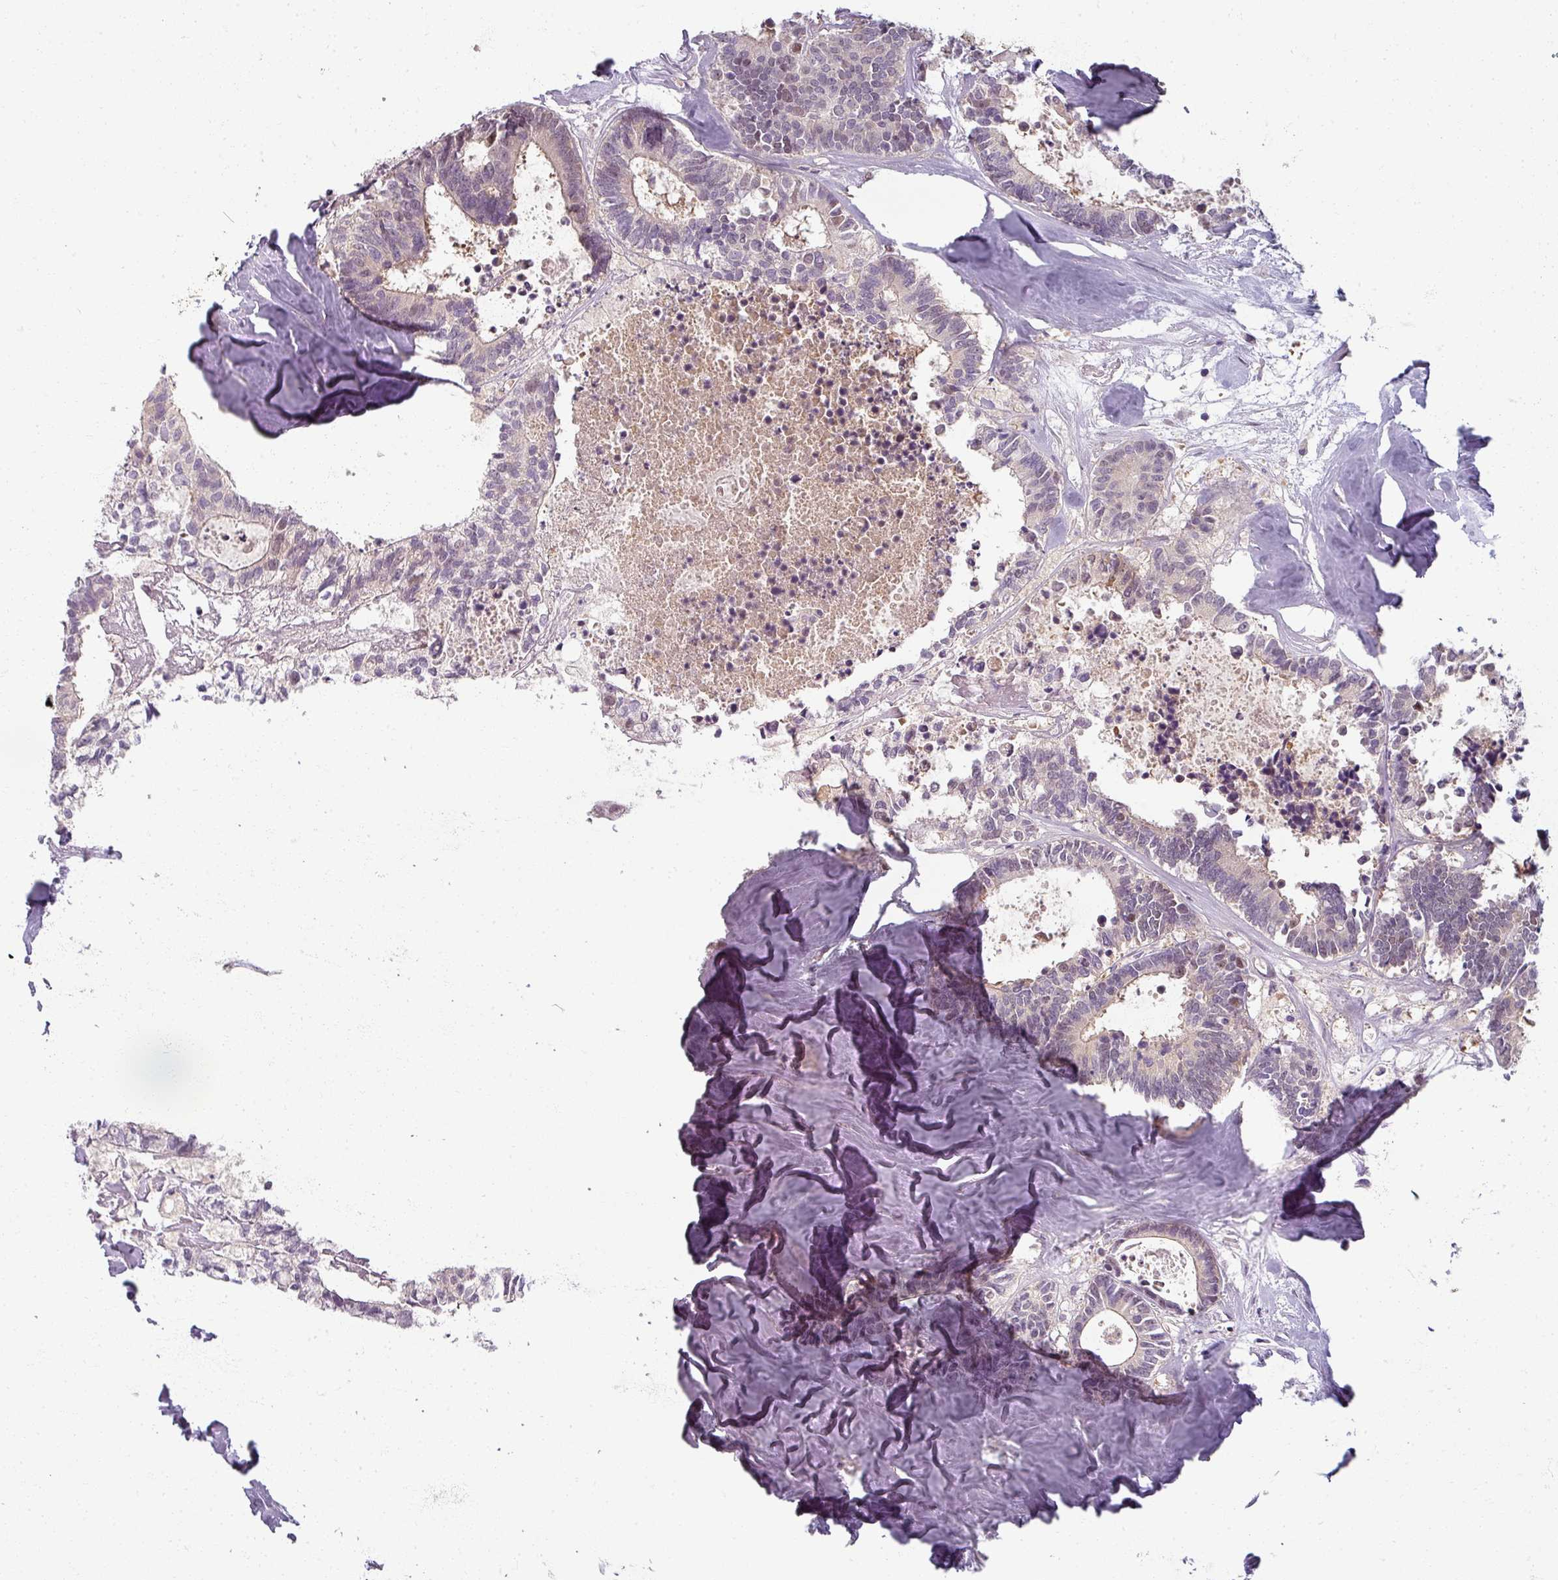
{"staining": {"intensity": "weak", "quantity": "<25%", "location": "nuclear"}, "tissue": "colorectal cancer", "cell_type": "Tumor cells", "image_type": "cancer", "snomed": [{"axis": "morphology", "description": "Adenocarcinoma, NOS"}, {"axis": "topography", "description": "Colon"}, {"axis": "topography", "description": "Rectum"}], "caption": "Protein analysis of colorectal cancer reveals no significant expression in tumor cells.", "gene": "MYMK", "patient": {"sex": "male", "age": 57}}